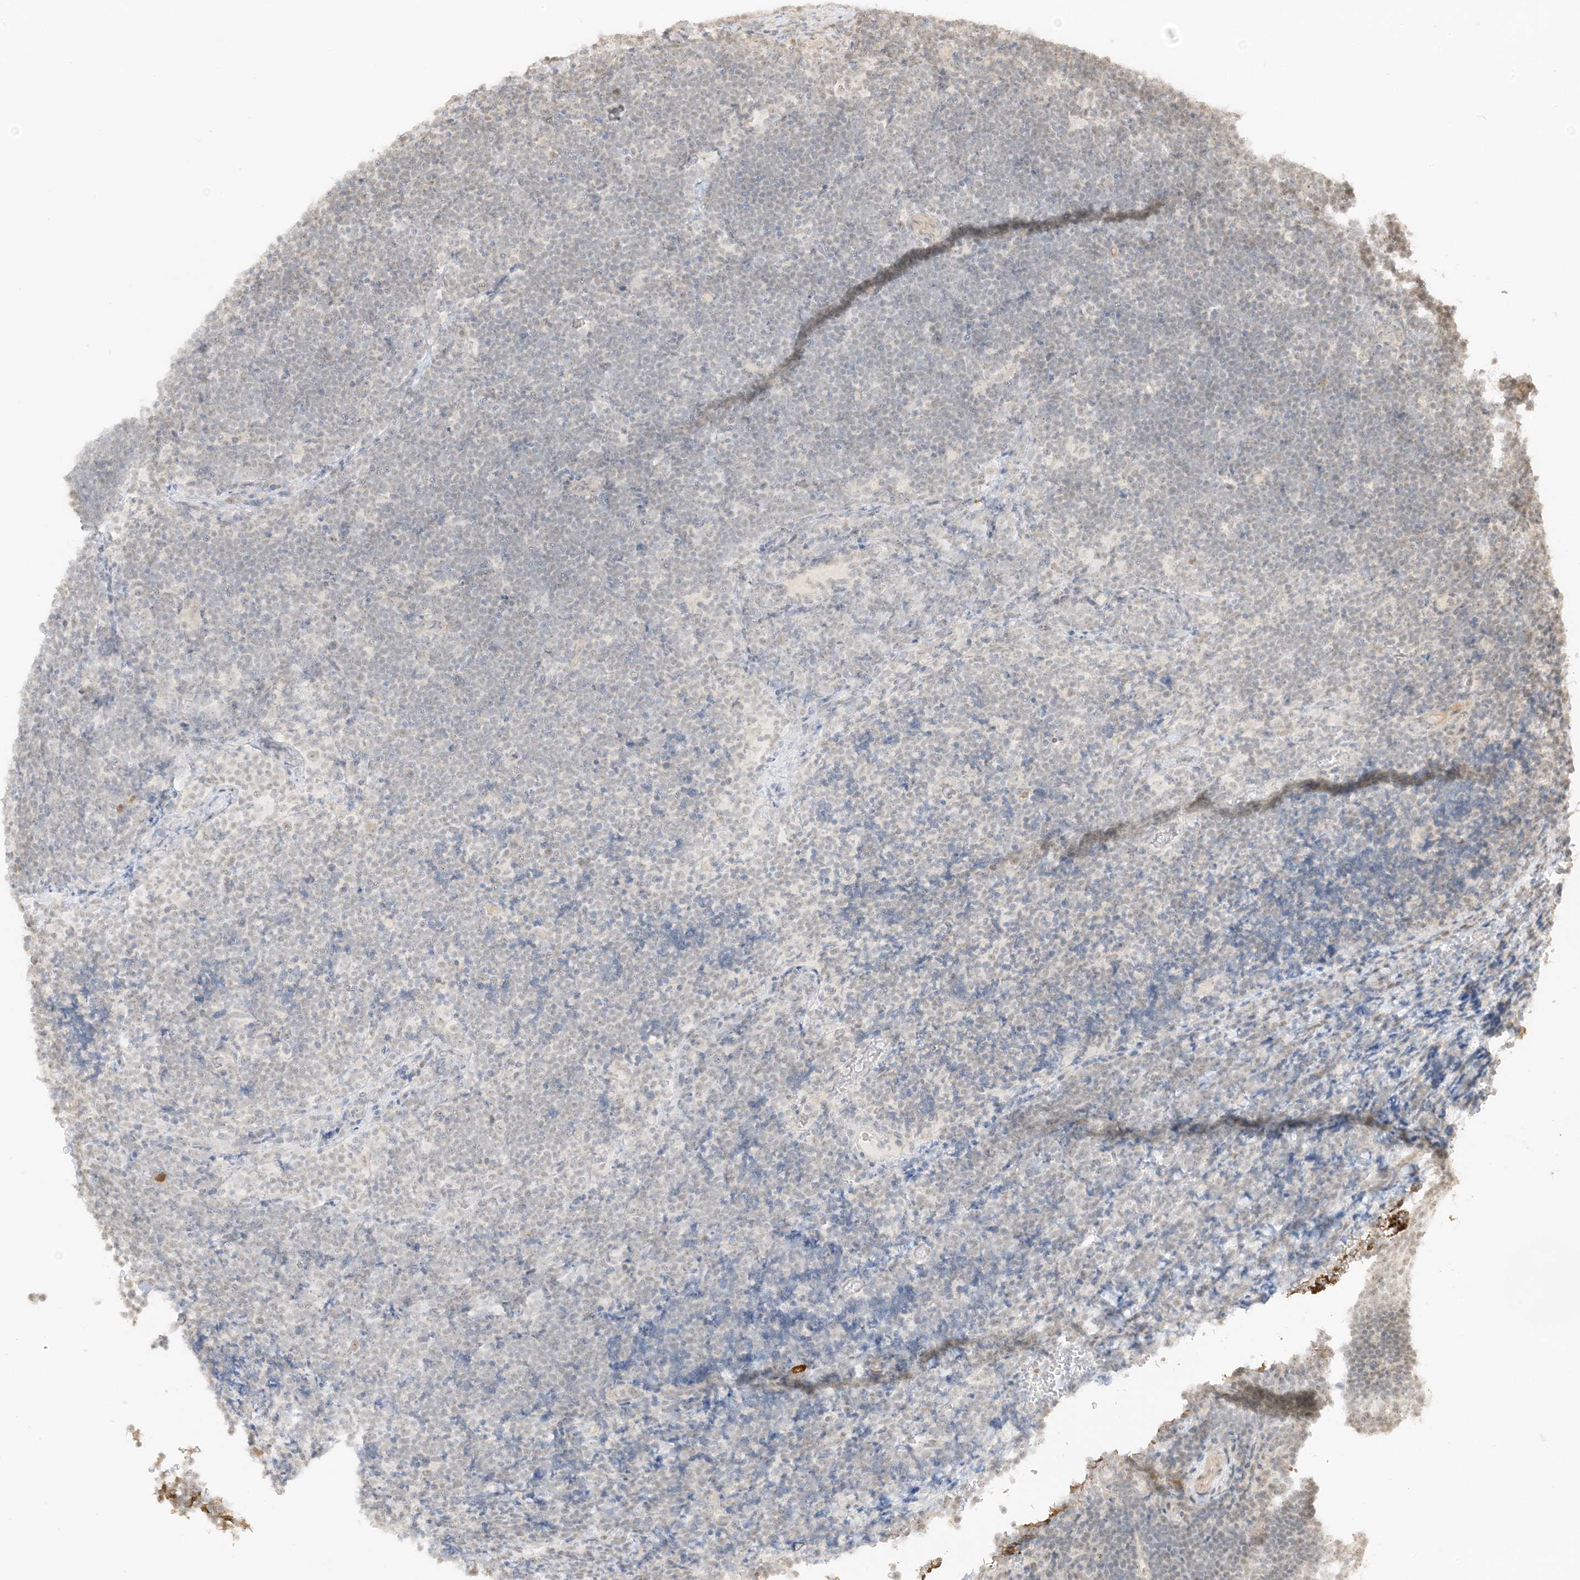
{"staining": {"intensity": "negative", "quantity": "none", "location": "none"}, "tissue": "lymphoma", "cell_type": "Tumor cells", "image_type": "cancer", "snomed": [{"axis": "morphology", "description": "Malignant lymphoma, non-Hodgkin's type, High grade"}, {"axis": "topography", "description": "Lymph node"}], "caption": "This is an IHC micrograph of malignant lymphoma, non-Hodgkin's type (high-grade). There is no positivity in tumor cells.", "gene": "ETAA1", "patient": {"sex": "male", "age": 13}}